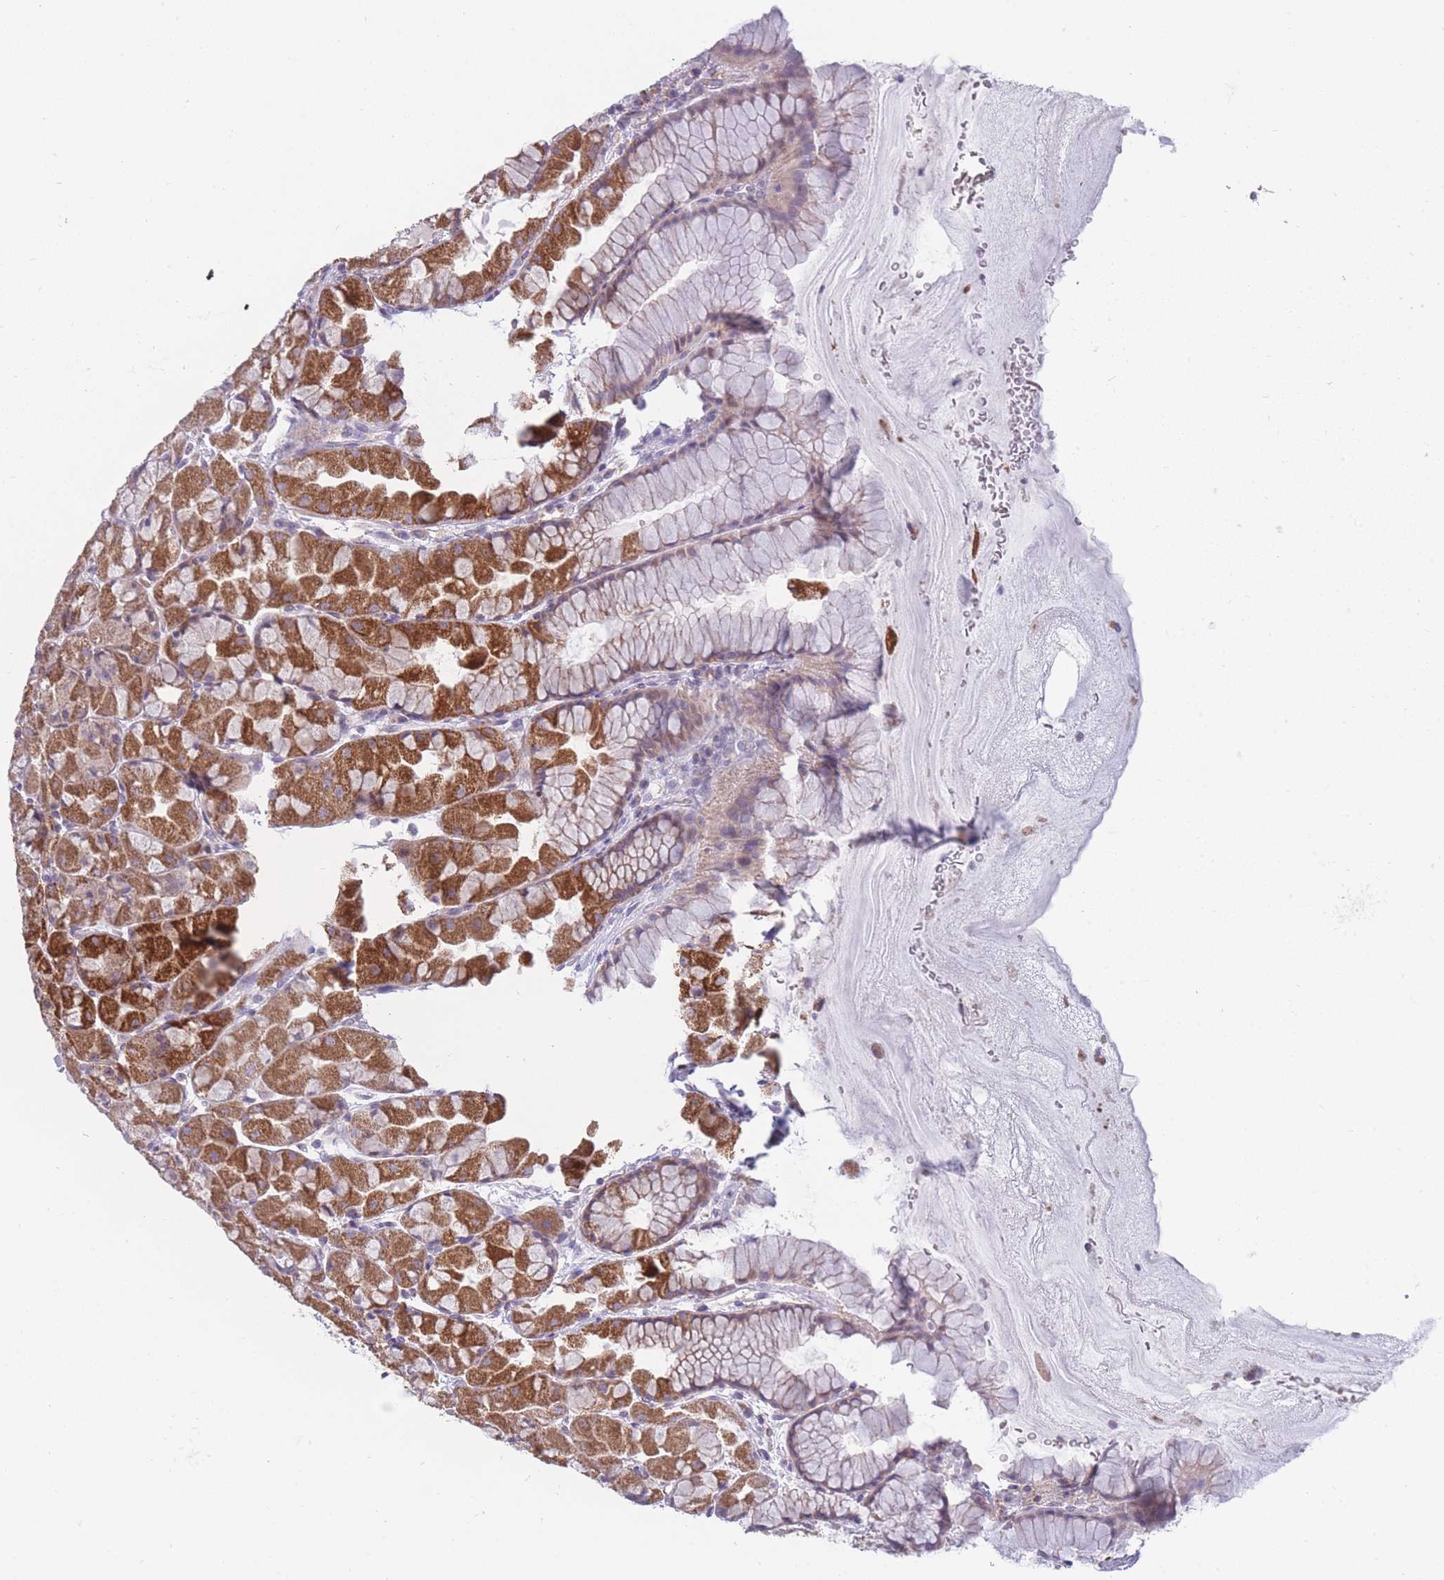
{"staining": {"intensity": "strong", "quantity": "25%-75%", "location": "cytoplasmic/membranous"}, "tissue": "stomach", "cell_type": "Glandular cells", "image_type": "normal", "snomed": [{"axis": "morphology", "description": "Normal tissue, NOS"}, {"axis": "topography", "description": "Stomach"}], "caption": "About 25%-75% of glandular cells in unremarkable human stomach exhibit strong cytoplasmic/membranous protein positivity as visualized by brown immunohistochemical staining.", "gene": "MRPS18C", "patient": {"sex": "male", "age": 57}}